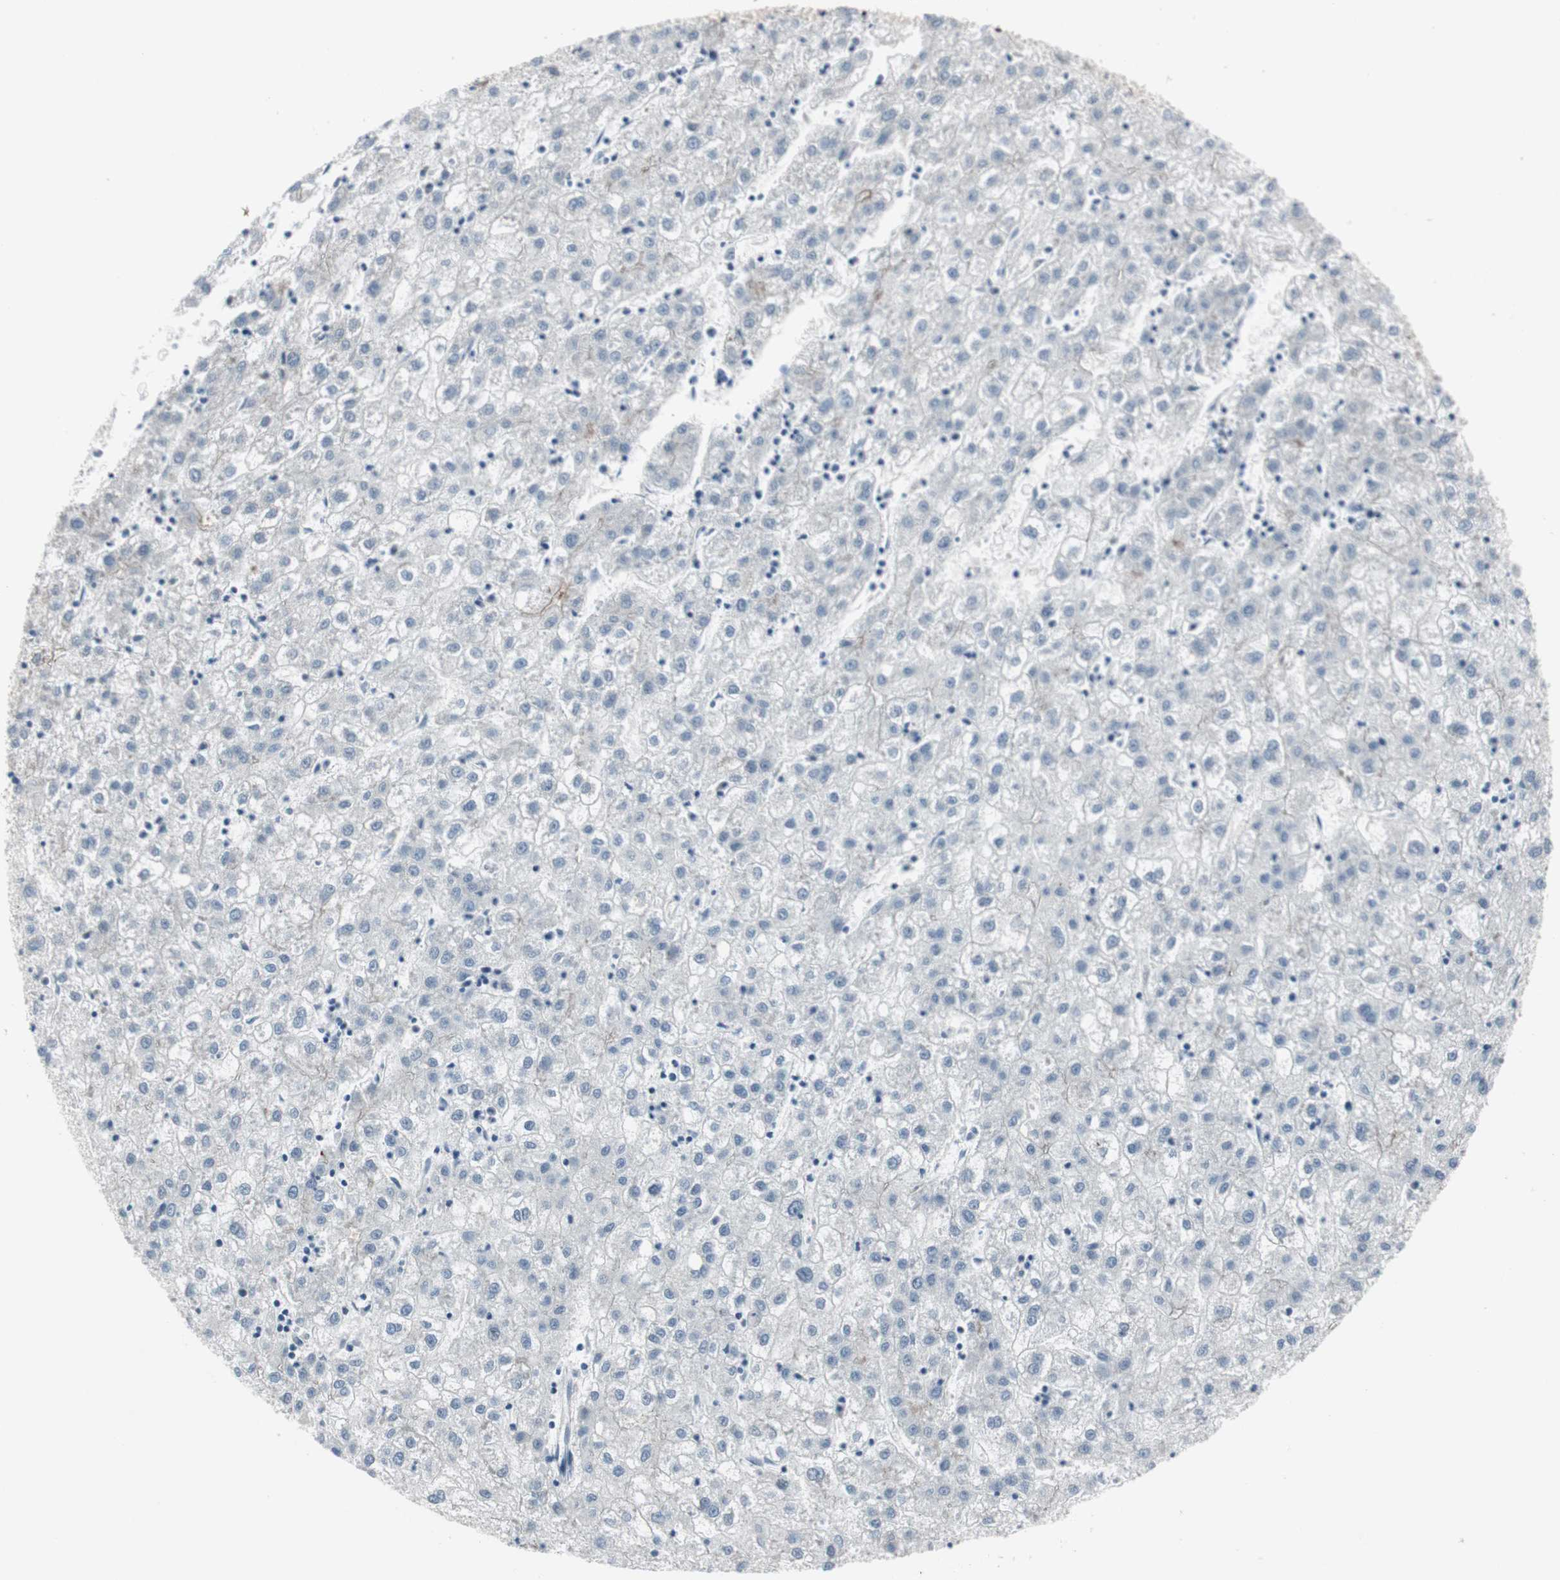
{"staining": {"intensity": "negative", "quantity": "none", "location": "none"}, "tissue": "liver cancer", "cell_type": "Tumor cells", "image_type": "cancer", "snomed": [{"axis": "morphology", "description": "Carcinoma, Hepatocellular, NOS"}, {"axis": "topography", "description": "Liver"}], "caption": "A high-resolution micrograph shows IHC staining of liver hepatocellular carcinoma, which shows no significant positivity in tumor cells.", "gene": "PIGR", "patient": {"sex": "male", "age": 72}}